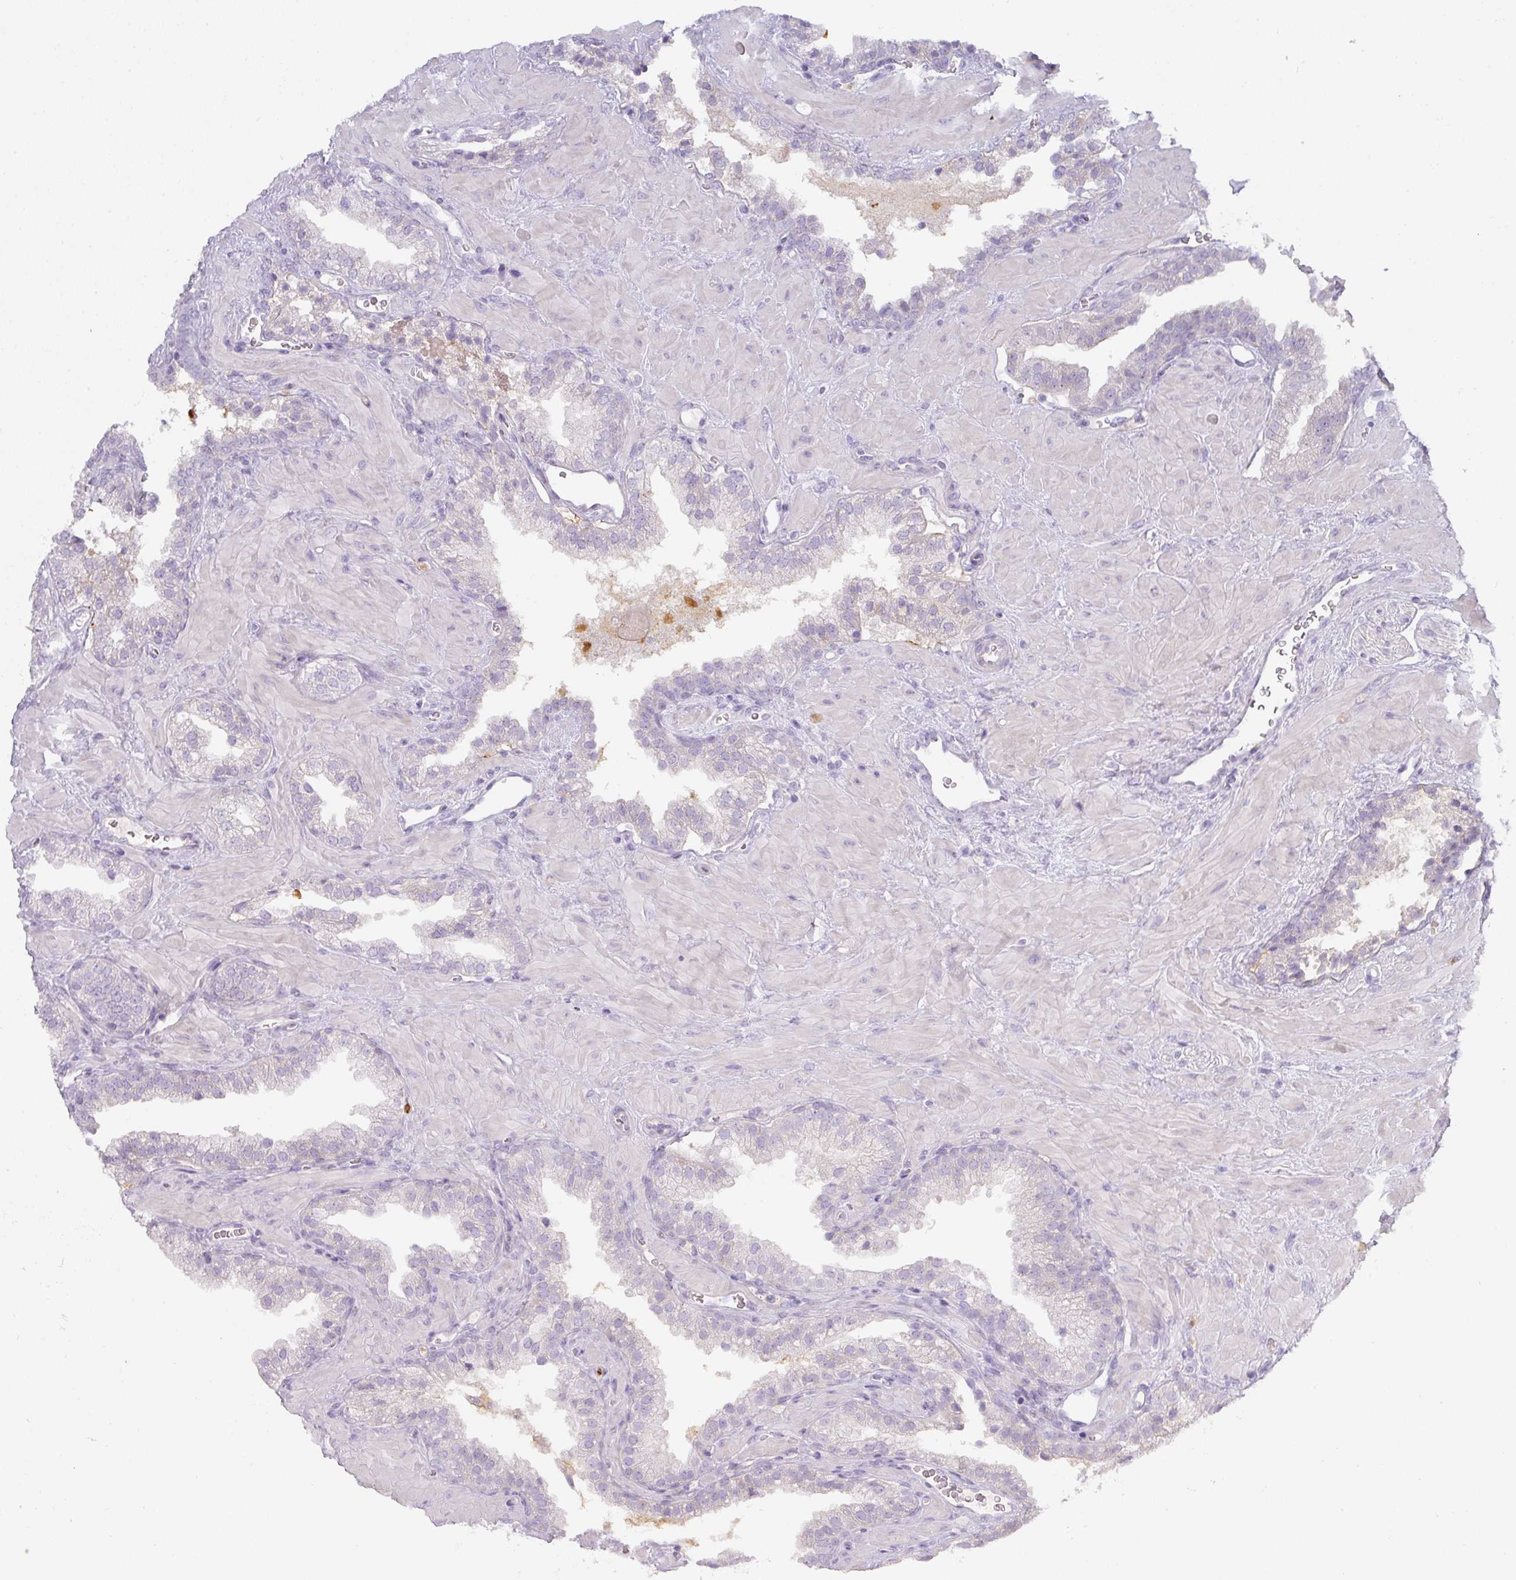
{"staining": {"intensity": "negative", "quantity": "none", "location": "none"}, "tissue": "prostate cancer", "cell_type": "Tumor cells", "image_type": "cancer", "snomed": [{"axis": "morphology", "description": "Adenocarcinoma, Low grade"}, {"axis": "topography", "description": "Prostate"}], "caption": "This histopathology image is of prostate cancer stained with immunohistochemistry to label a protein in brown with the nuclei are counter-stained blue. There is no positivity in tumor cells. Nuclei are stained in blue.", "gene": "HHEX", "patient": {"sex": "male", "age": 62}}